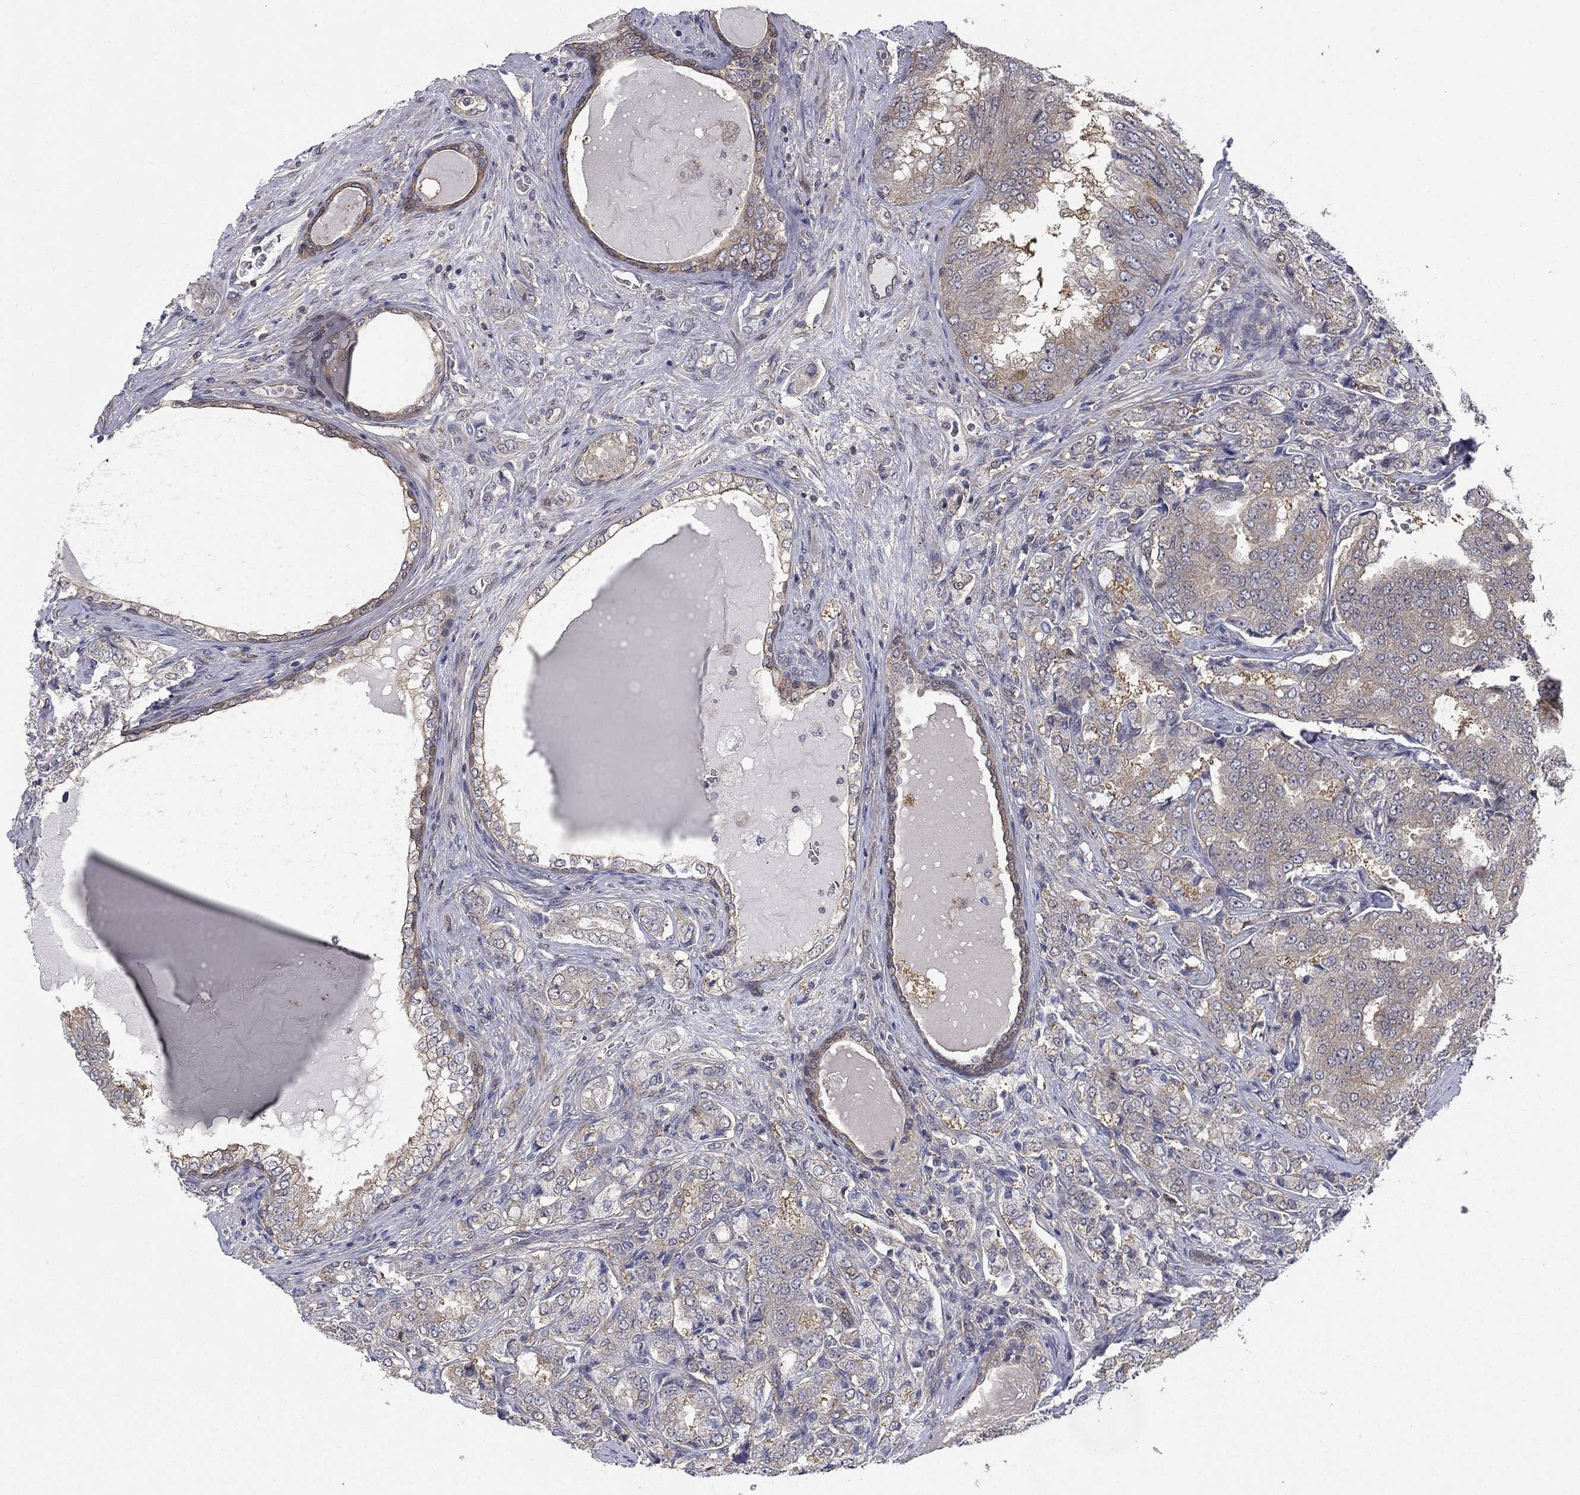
{"staining": {"intensity": "negative", "quantity": "none", "location": "none"}, "tissue": "prostate cancer", "cell_type": "Tumor cells", "image_type": "cancer", "snomed": [{"axis": "morphology", "description": "Adenocarcinoma, NOS"}, {"axis": "topography", "description": "Prostate"}], "caption": "DAB immunohistochemical staining of human adenocarcinoma (prostate) shows no significant expression in tumor cells. Nuclei are stained in blue.", "gene": "PDZD2", "patient": {"sex": "male", "age": 65}}